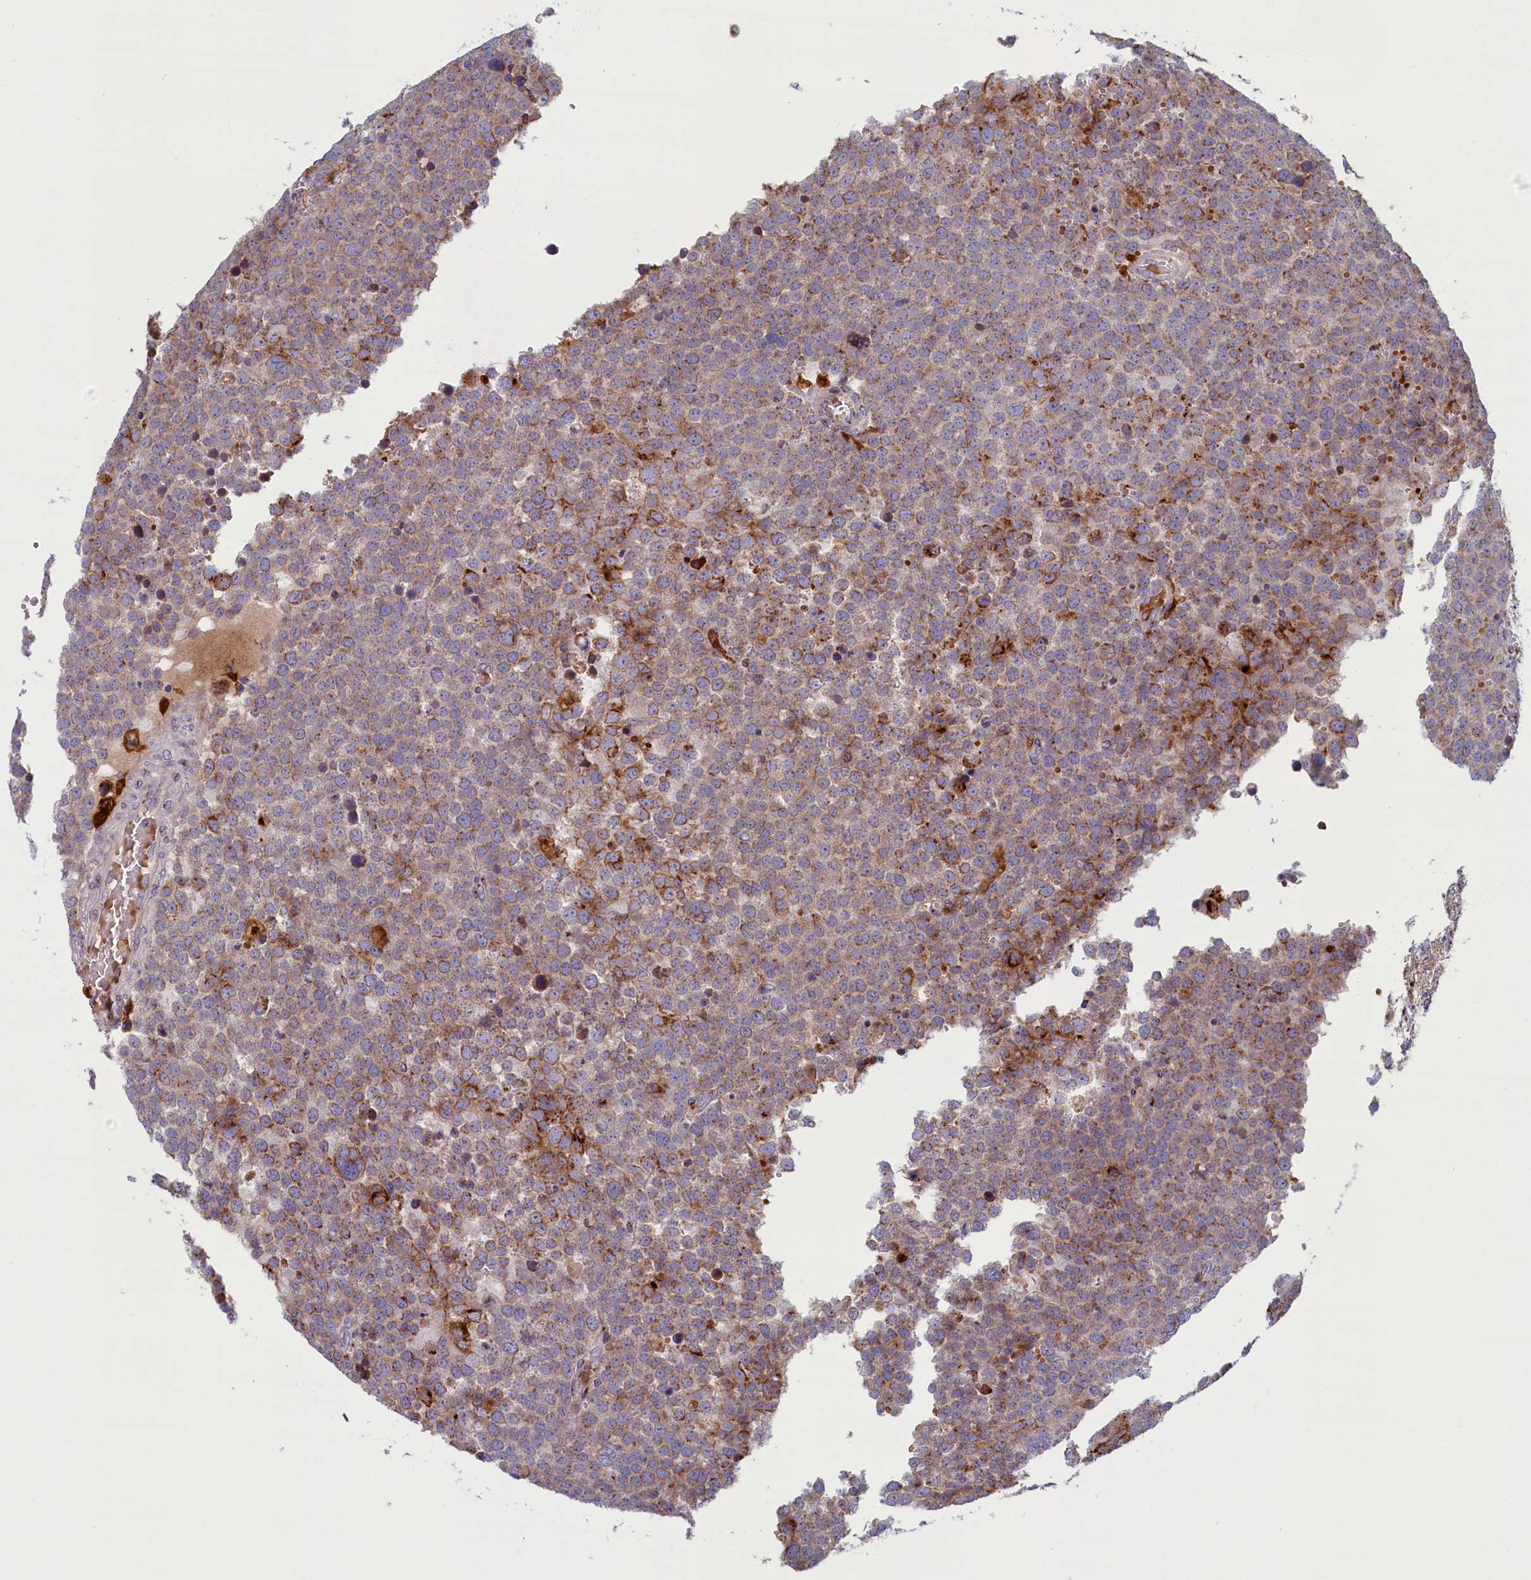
{"staining": {"intensity": "moderate", "quantity": ">75%", "location": "cytoplasmic/membranous"}, "tissue": "testis cancer", "cell_type": "Tumor cells", "image_type": "cancer", "snomed": [{"axis": "morphology", "description": "Seminoma, NOS"}, {"axis": "topography", "description": "Testis"}], "caption": "Immunohistochemistry photomicrograph of human seminoma (testis) stained for a protein (brown), which reveals medium levels of moderate cytoplasmic/membranous staining in about >75% of tumor cells.", "gene": "BLVRB", "patient": {"sex": "male", "age": 71}}